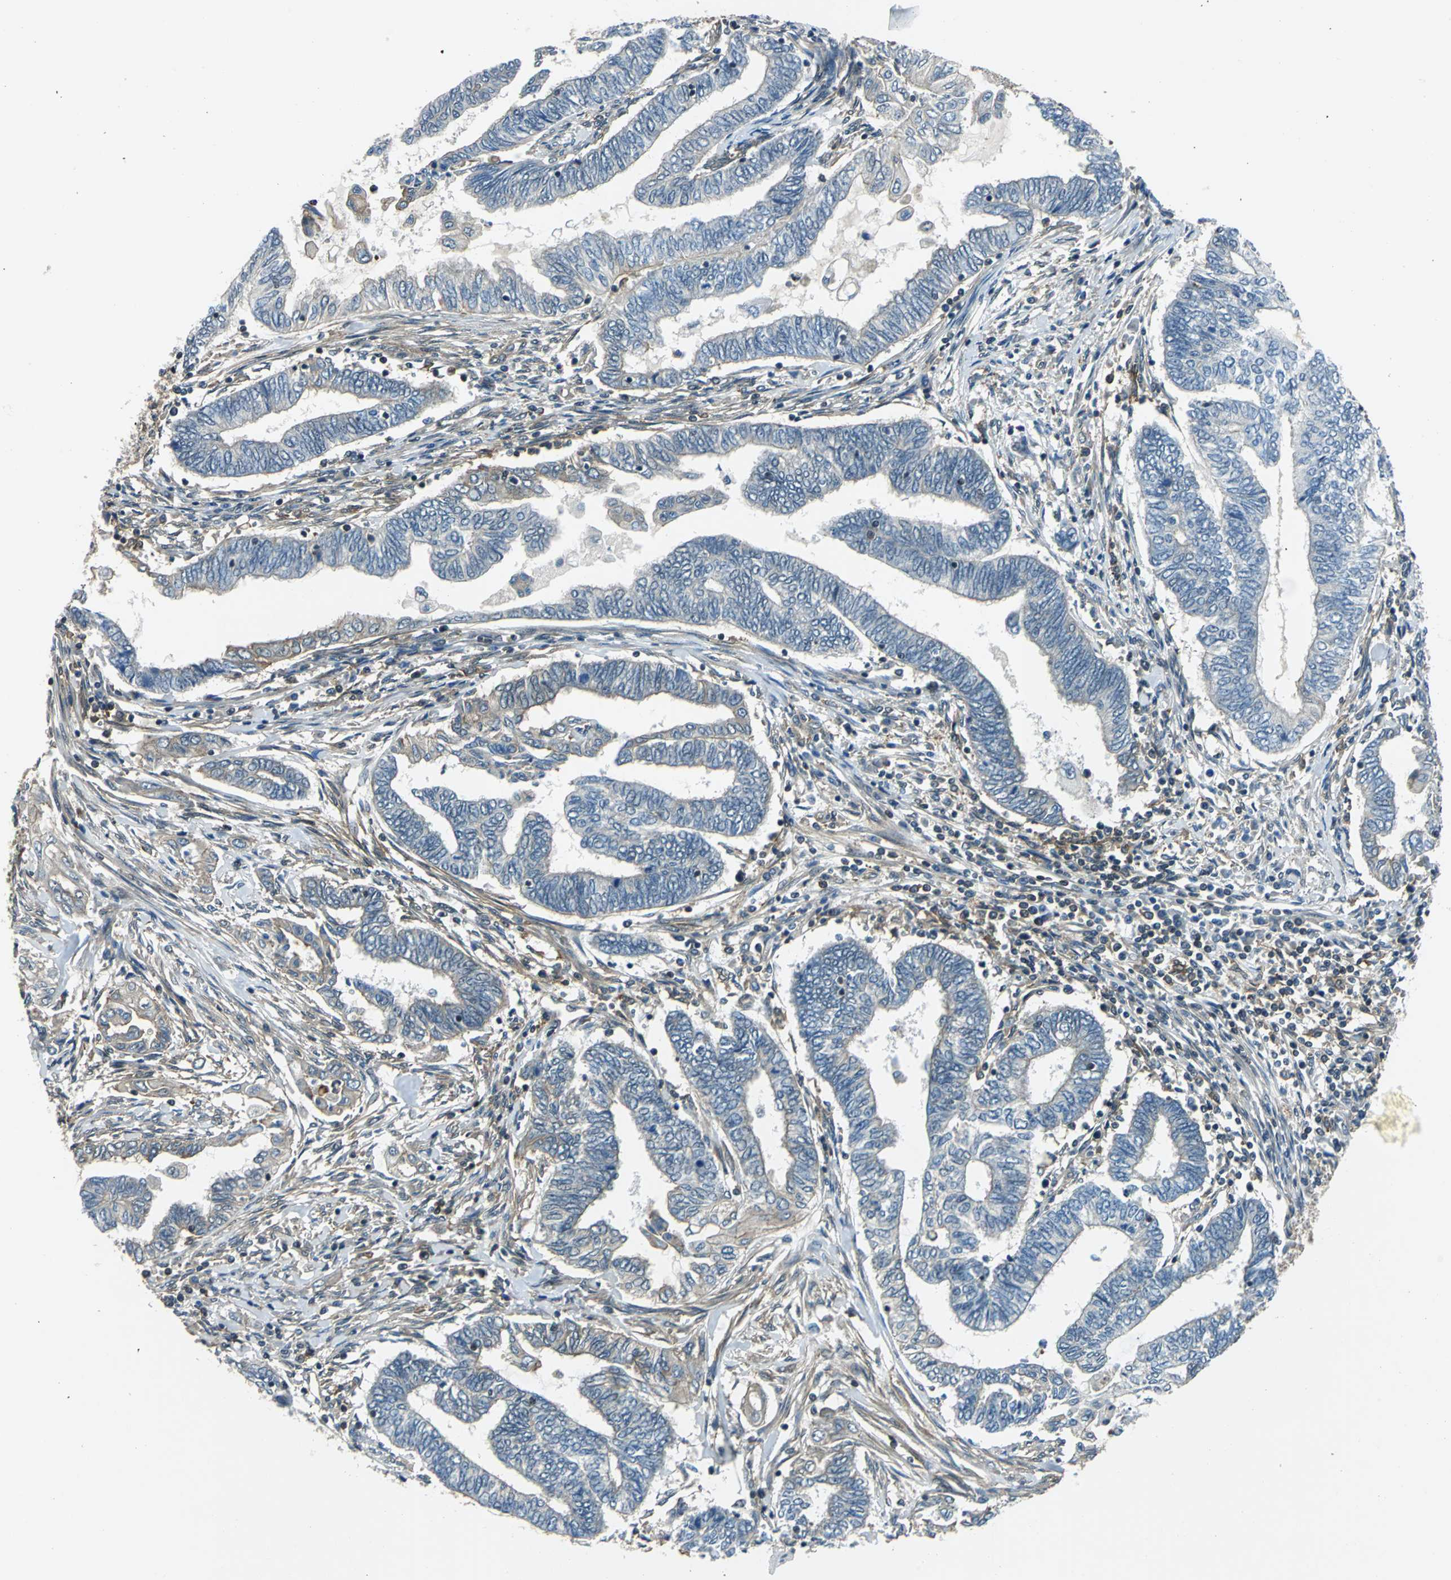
{"staining": {"intensity": "weak", "quantity": "25%-75%", "location": "cytoplasmic/membranous"}, "tissue": "endometrial cancer", "cell_type": "Tumor cells", "image_type": "cancer", "snomed": [{"axis": "morphology", "description": "Adenocarcinoma, NOS"}, {"axis": "topography", "description": "Uterus"}, {"axis": "topography", "description": "Endometrium"}], "caption": "Immunohistochemical staining of human endometrial cancer (adenocarcinoma) exhibits low levels of weak cytoplasmic/membranous expression in approximately 25%-75% of tumor cells.", "gene": "ARPC3", "patient": {"sex": "female", "age": 70}}